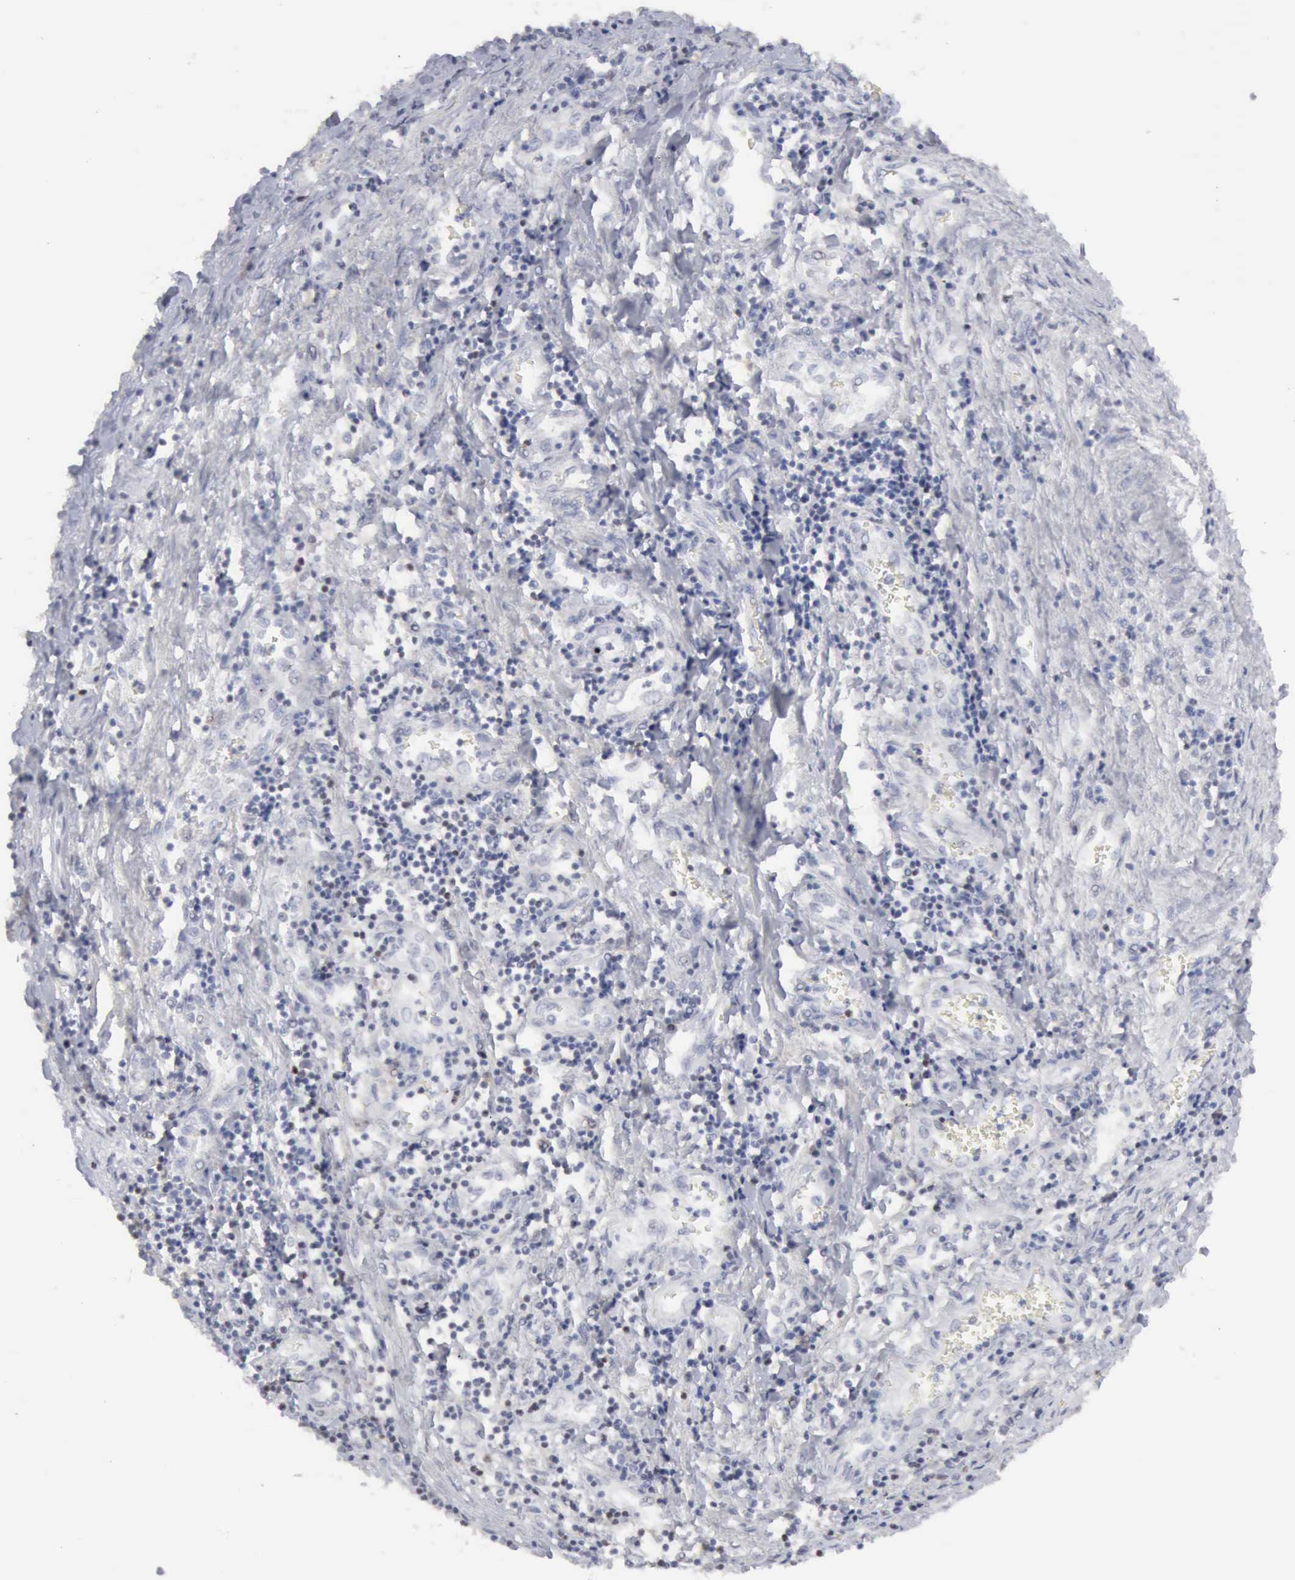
{"staining": {"intensity": "negative", "quantity": "none", "location": "none"}, "tissue": "liver cancer", "cell_type": "Tumor cells", "image_type": "cancer", "snomed": [{"axis": "morphology", "description": "Carcinoma, Hepatocellular, NOS"}, {"axis": "topography", "description": "Liver"}], "caption": "Micrograph shows no protein staining in tumor cells of liver hepatocellular carcinoma tissue.", "gene": "STAT1", "patient": {"sex": "male", "age": 24}}